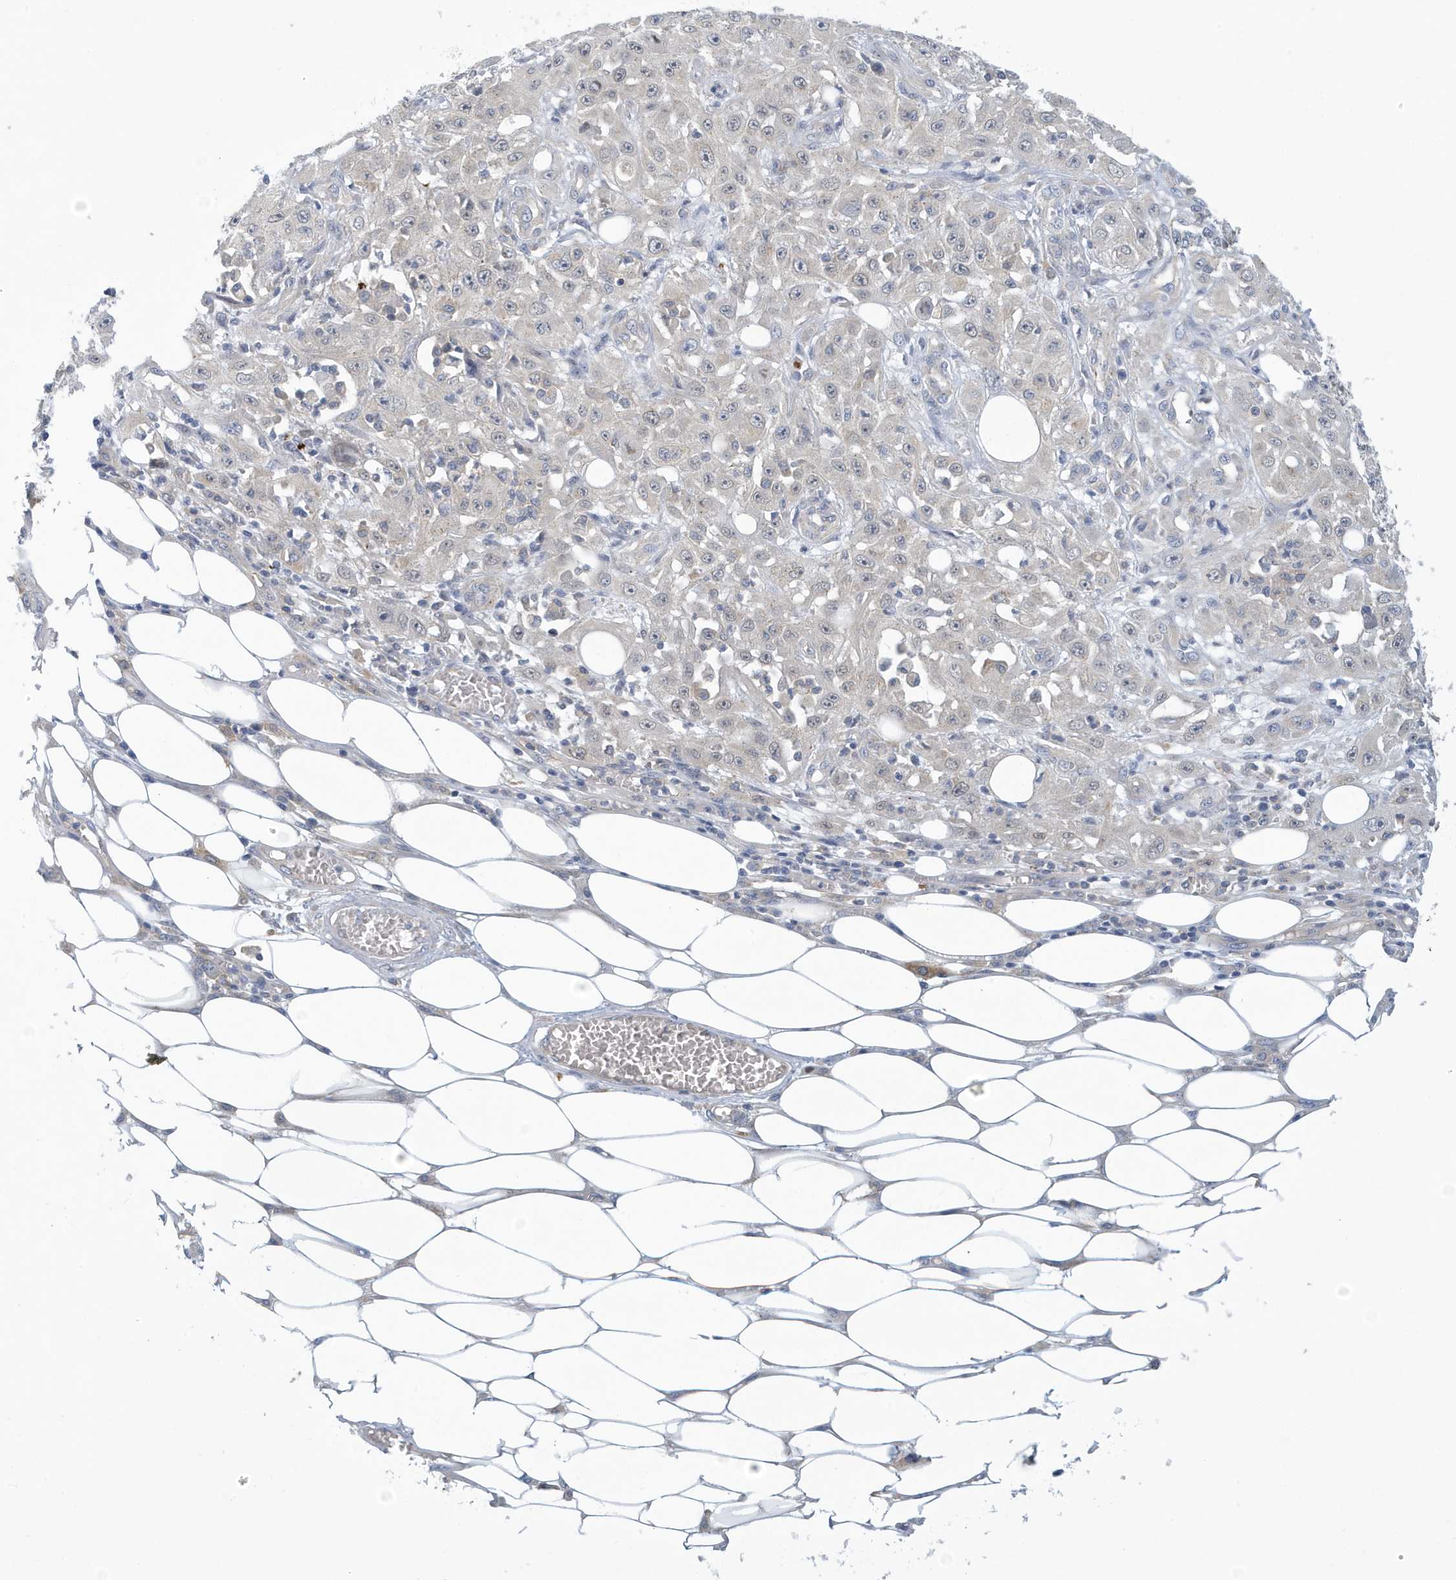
{"staining": {"intensity": "negative", "quantity": "none", "location": "none"}, "tissue": "skin cancer", "cell_type": "Tumor cells", "image_type": "cancer", "snomed": [{"axis": "morphology", "description": "Squamous cell carcinoma, NOS"}, {"axis": "morphology", "description": "Squamous cell carcinoma, metastatic, NOS"}, {"axis": "topography", "description": "Skin"}, {"axis": "topography", "description": "Lymph node"}], "caption": "An image of human metastatic squamous cell carcinoma (skin) is negative for staining in tumor cells. The staining was performed using DAB to visualize the protein expression in brown, while the nuclei were stained in blue with hematoxylin (Magnification: 20x).", "gene": "VTA1", "patient": {"sex": "male", "age": 75}}